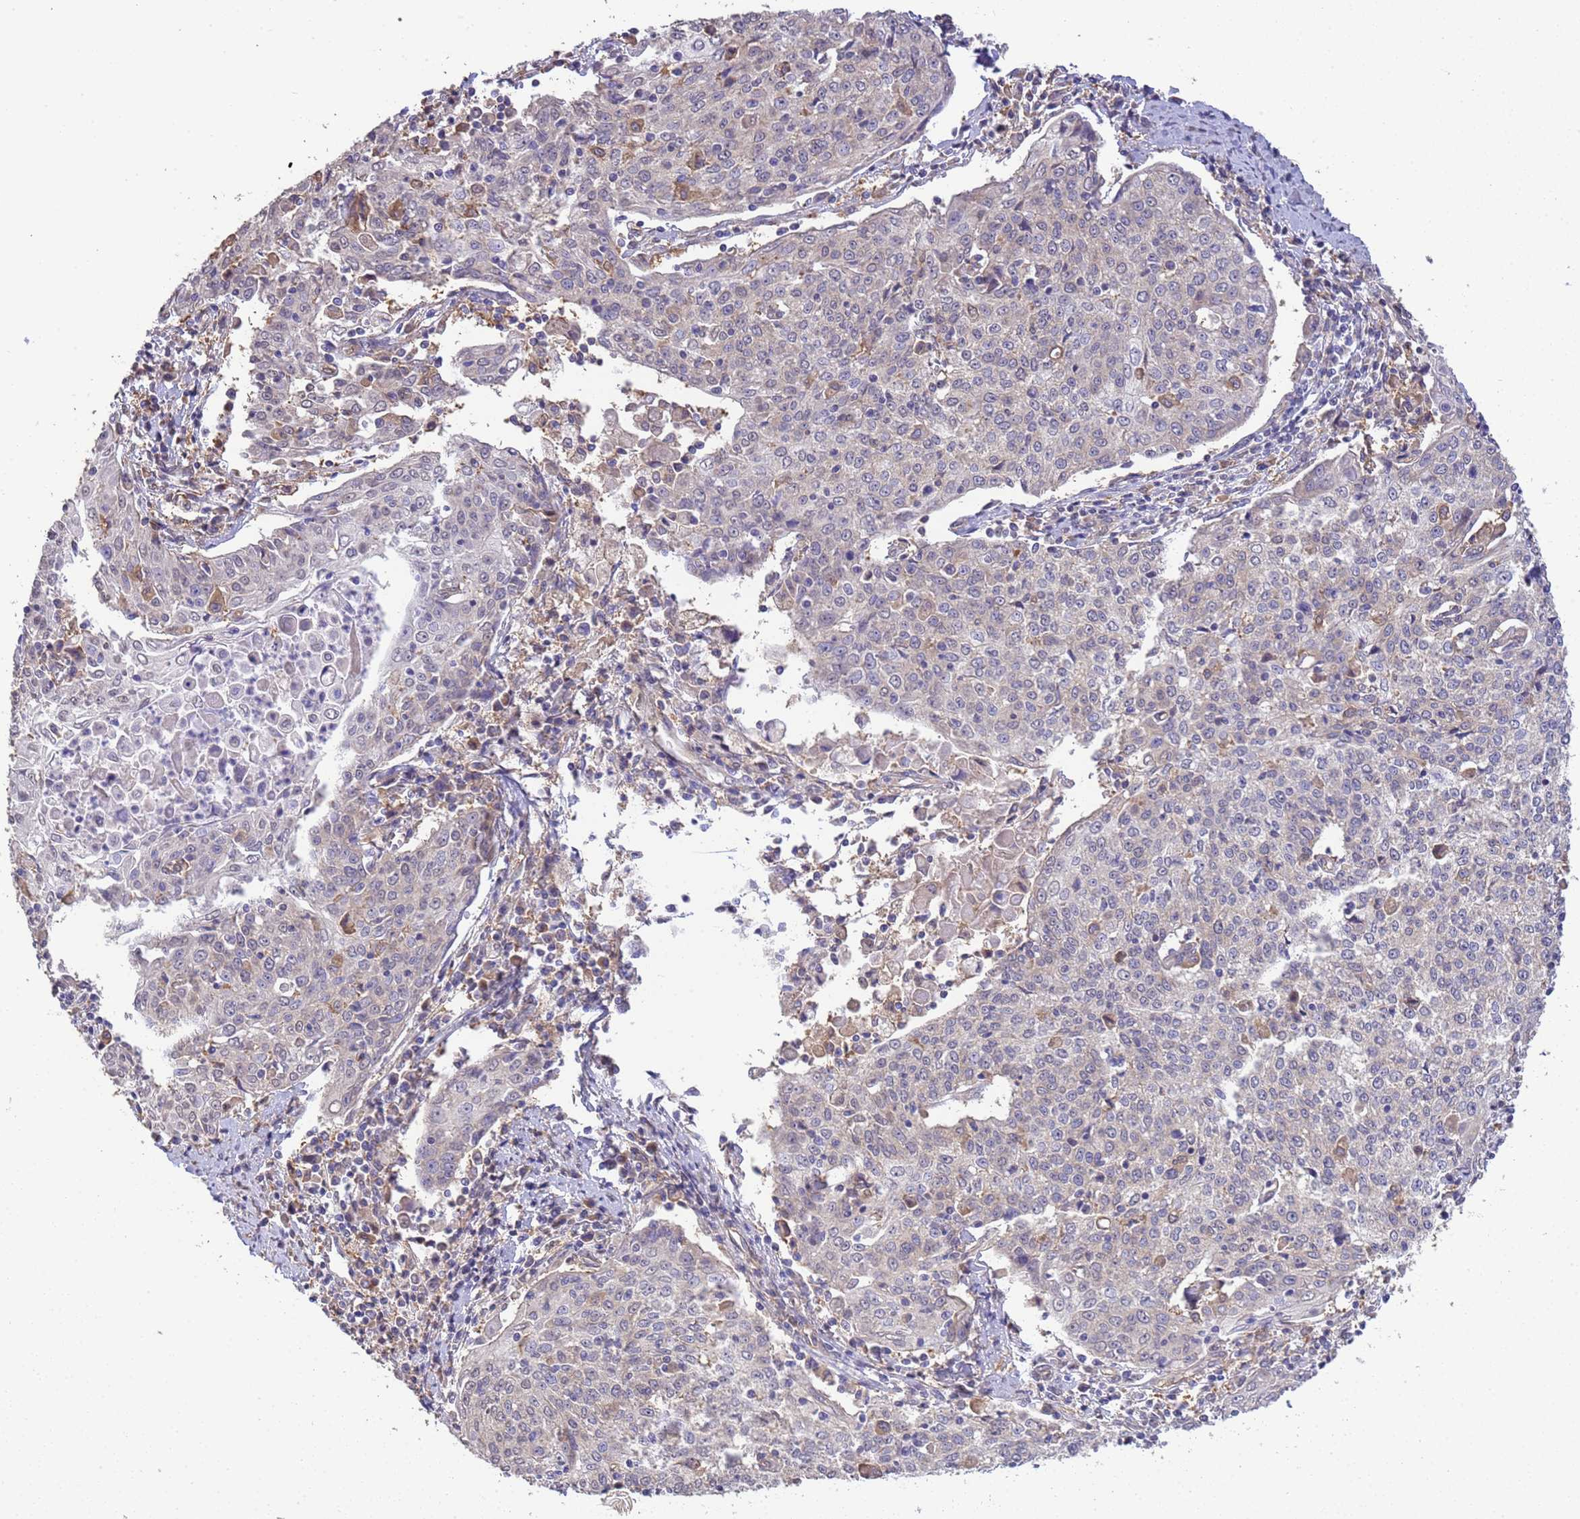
{"staining": {"intensity": "weak", "quantity": "<25%", "location": "cytoplasmic/membranous"}, "tissue": "cervical cancer", "cell_type": "Tumor cells", "image_type": "cancer", "snomed": [{"axis": "morphology", "description": "Squamous cell carcinoma, NOS"}, {"axis": "topography", "description": "Cervix"}], "caption": "Tumor cells show no significant protein expression in cervical cancer.", "gene": "NPHP1", "patient": {"sex": "female", "age": 48}}